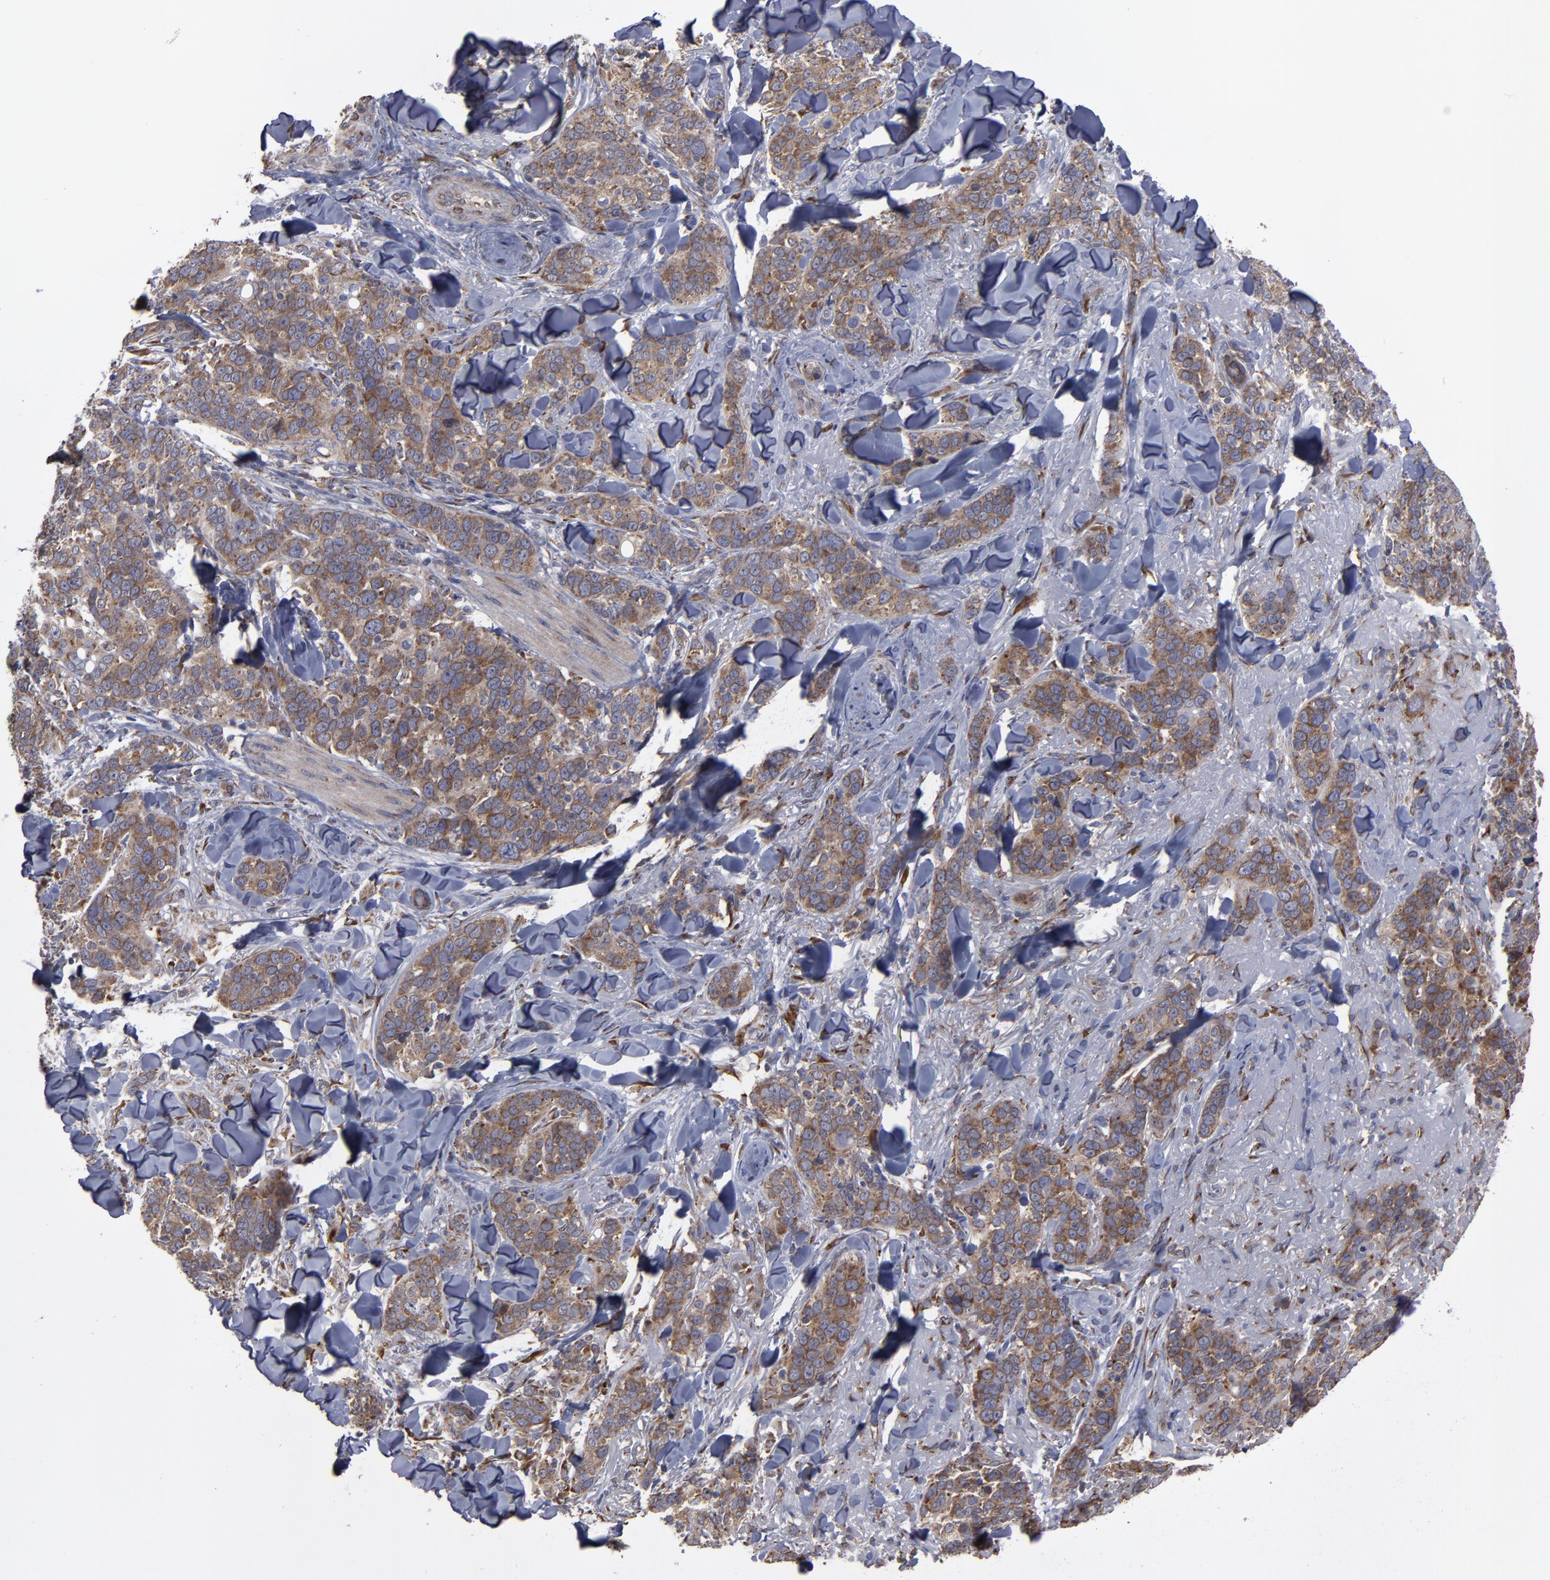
{"staining": {"intensity": "moderate", "quantity": ">75%", "location": "cytoplasmic/membranous"}, "tissue": "skin cancer", "cell_type": "Tumor cells", "image_type": "cancer", "snomed": [{"axis": "morphology", "description": "Normal tissue, NOS"}, {"axis": "morphology", "description": "Squamous cell carcinoma, NOS"}, {"axis": "topography", "description": "Skin"}], "caption": "Immunohistochemical staining of human skin cancer (squamous cell carcinoma) reveals moderate cytoplasmic/membranous protein expression in approximately >75% of tumor cells.", "gene": "SND1", "patient": {"sex": "female", "age": 83}}